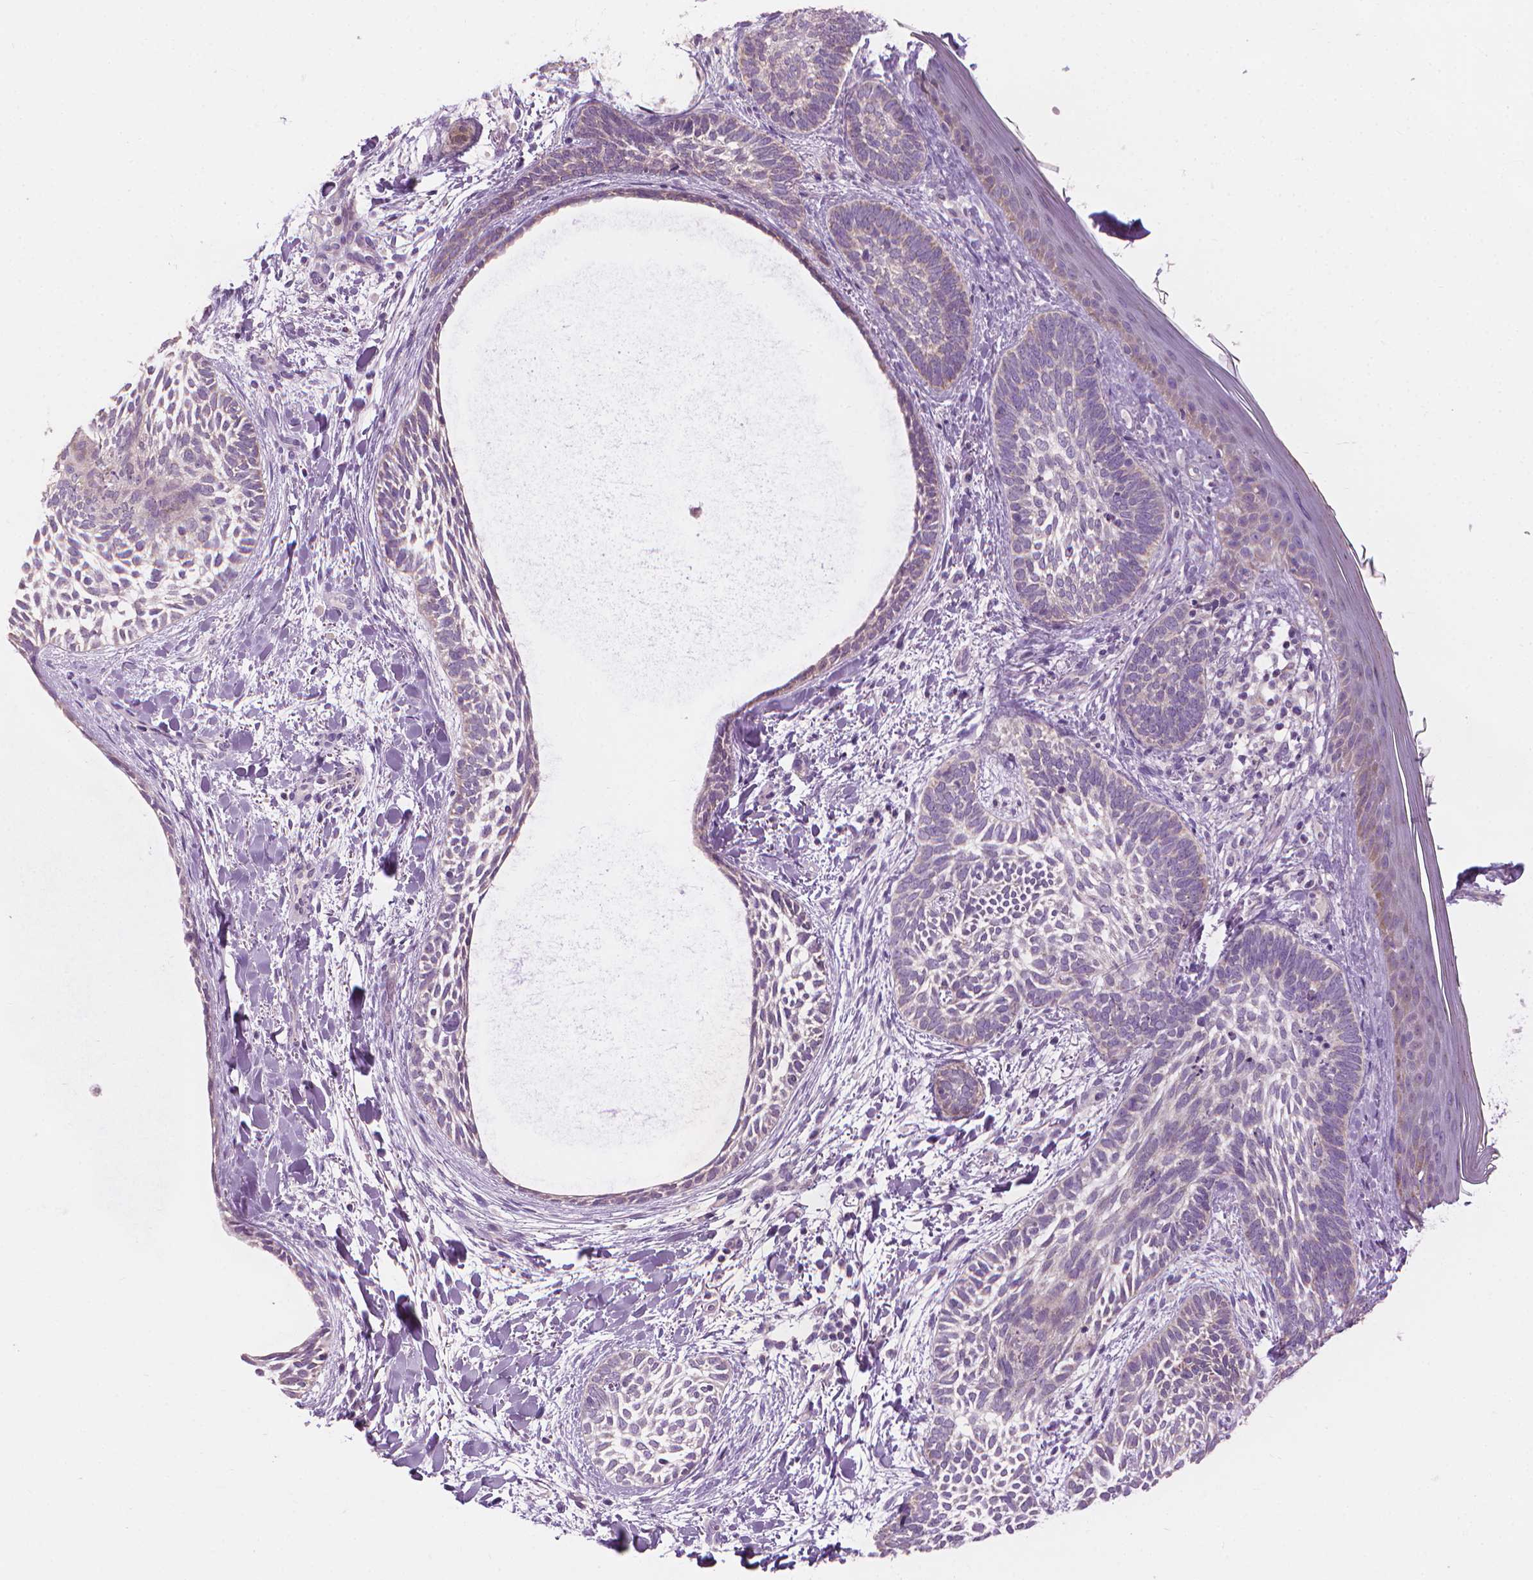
{"staining": {"intensity": "negative", "quantity": "none", "location": "none"}, "tissue": "skin cancer", "cell_type": "Tumor cells", "image_type": "cancer", "snomed": [{"axis": "morphology", "description": "Normal tissue, NOS"}, {"axis": "morphology", "description": "Basal cell carcinoma"}, {"axis": "topography", "description": "Skin"}], "caption": "This is a micrograph of immunohistochemistry (IHC) staining of skin basal cell carcinoma, which shows no expression in tumor cells.", "gene": "CFAP126", "patient": {"sex": "male", "age": 46}}